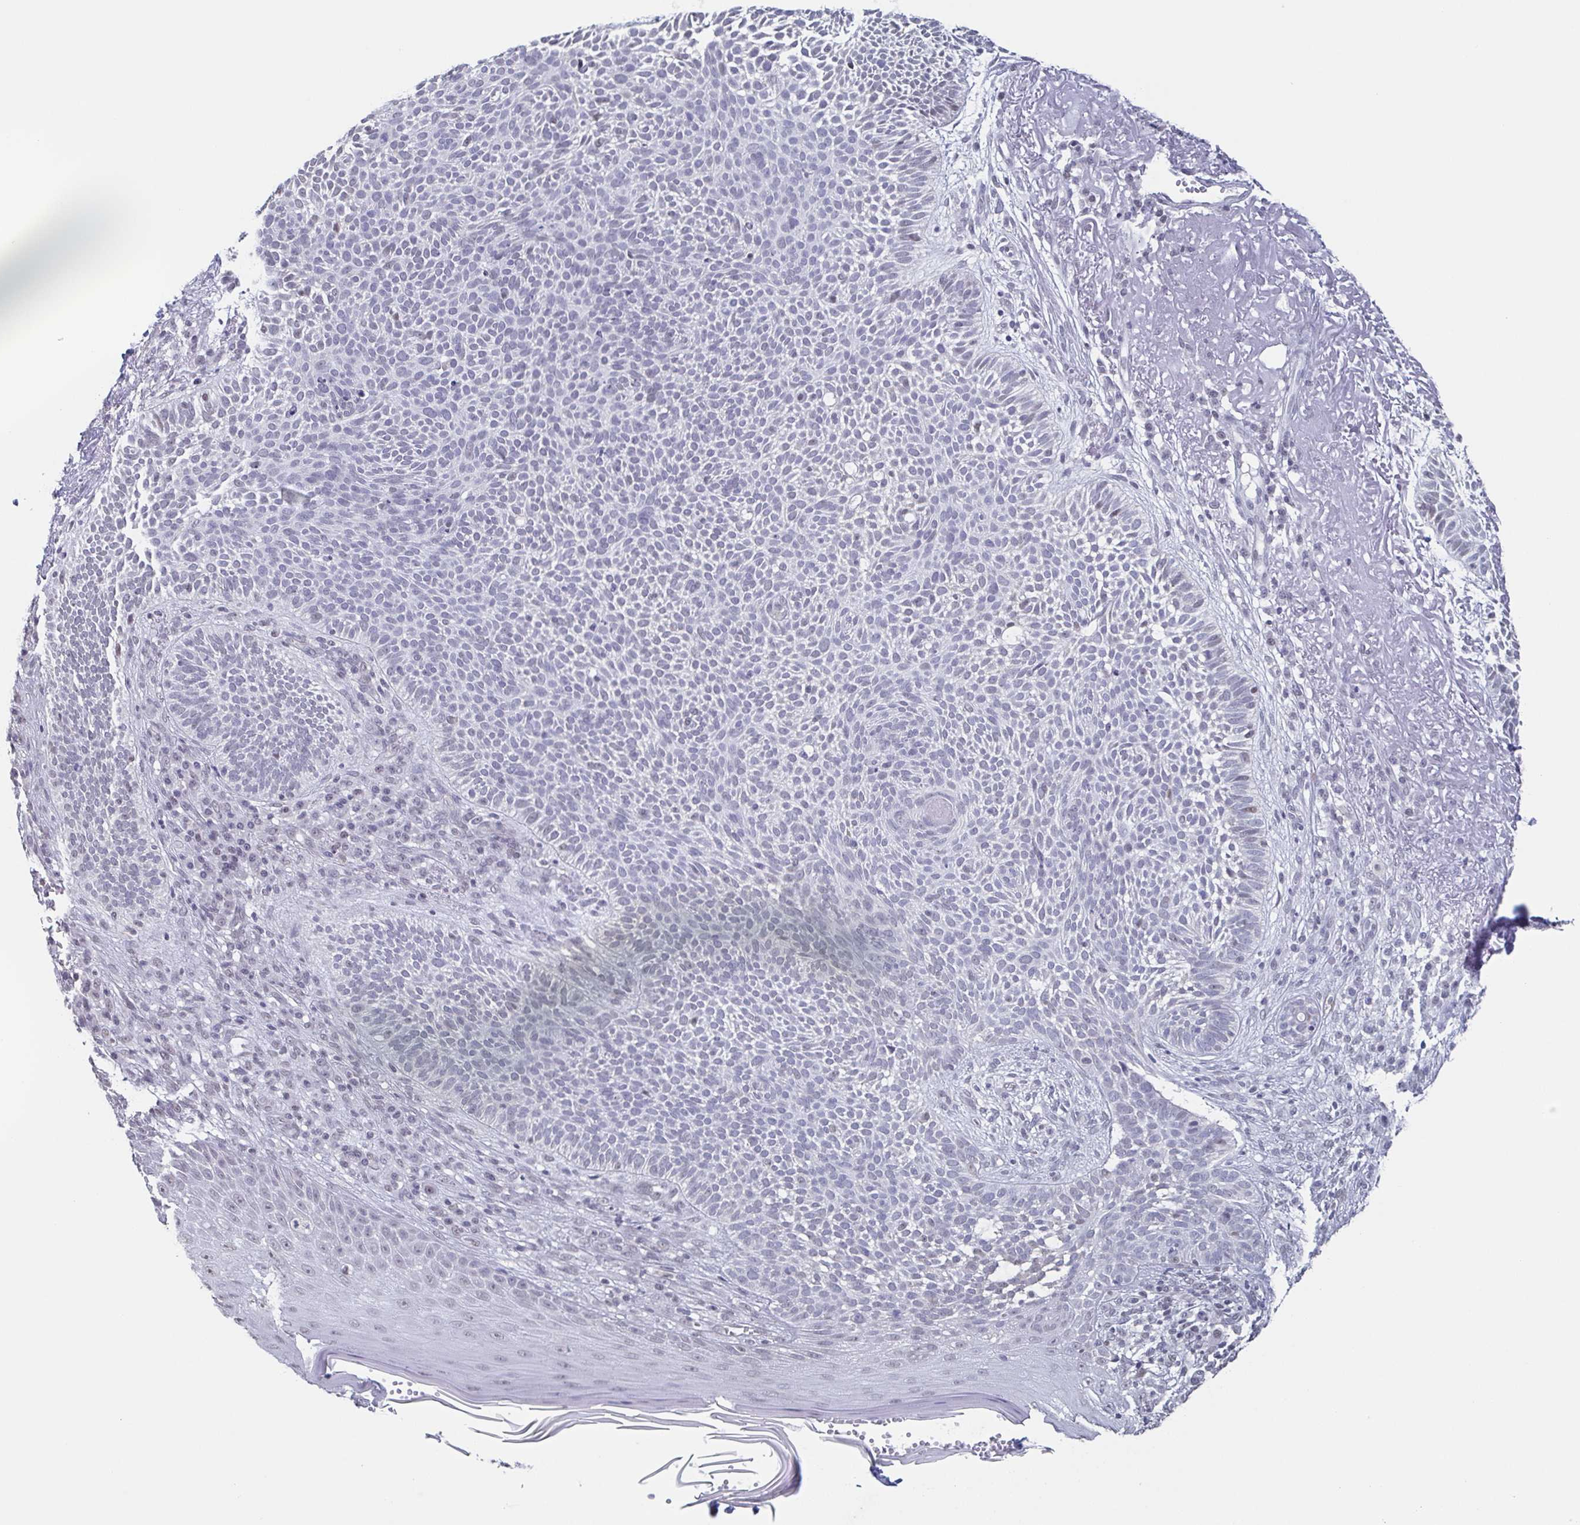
{"staining": {"intensity": "negative", "quantity": "none", "location": "none"}, "tissue": "skin cancer", "cell_type": "Tumor cells", "image_type": "cancer", "snomed": [{"axis": "morphology", "description": "Basal cell carcinoma"}, {"axis": "topography", "description": "Skin"}, {"axis": "topography", "description": "Skin of face"}], "caption": "This is an immunohistochemistry histopathology image of skin cancer (basal cell carcinoma). There is no positivity in tumor cells.", "gene": "TMEM92", "patient": {"sex": "female", "age": 82}}